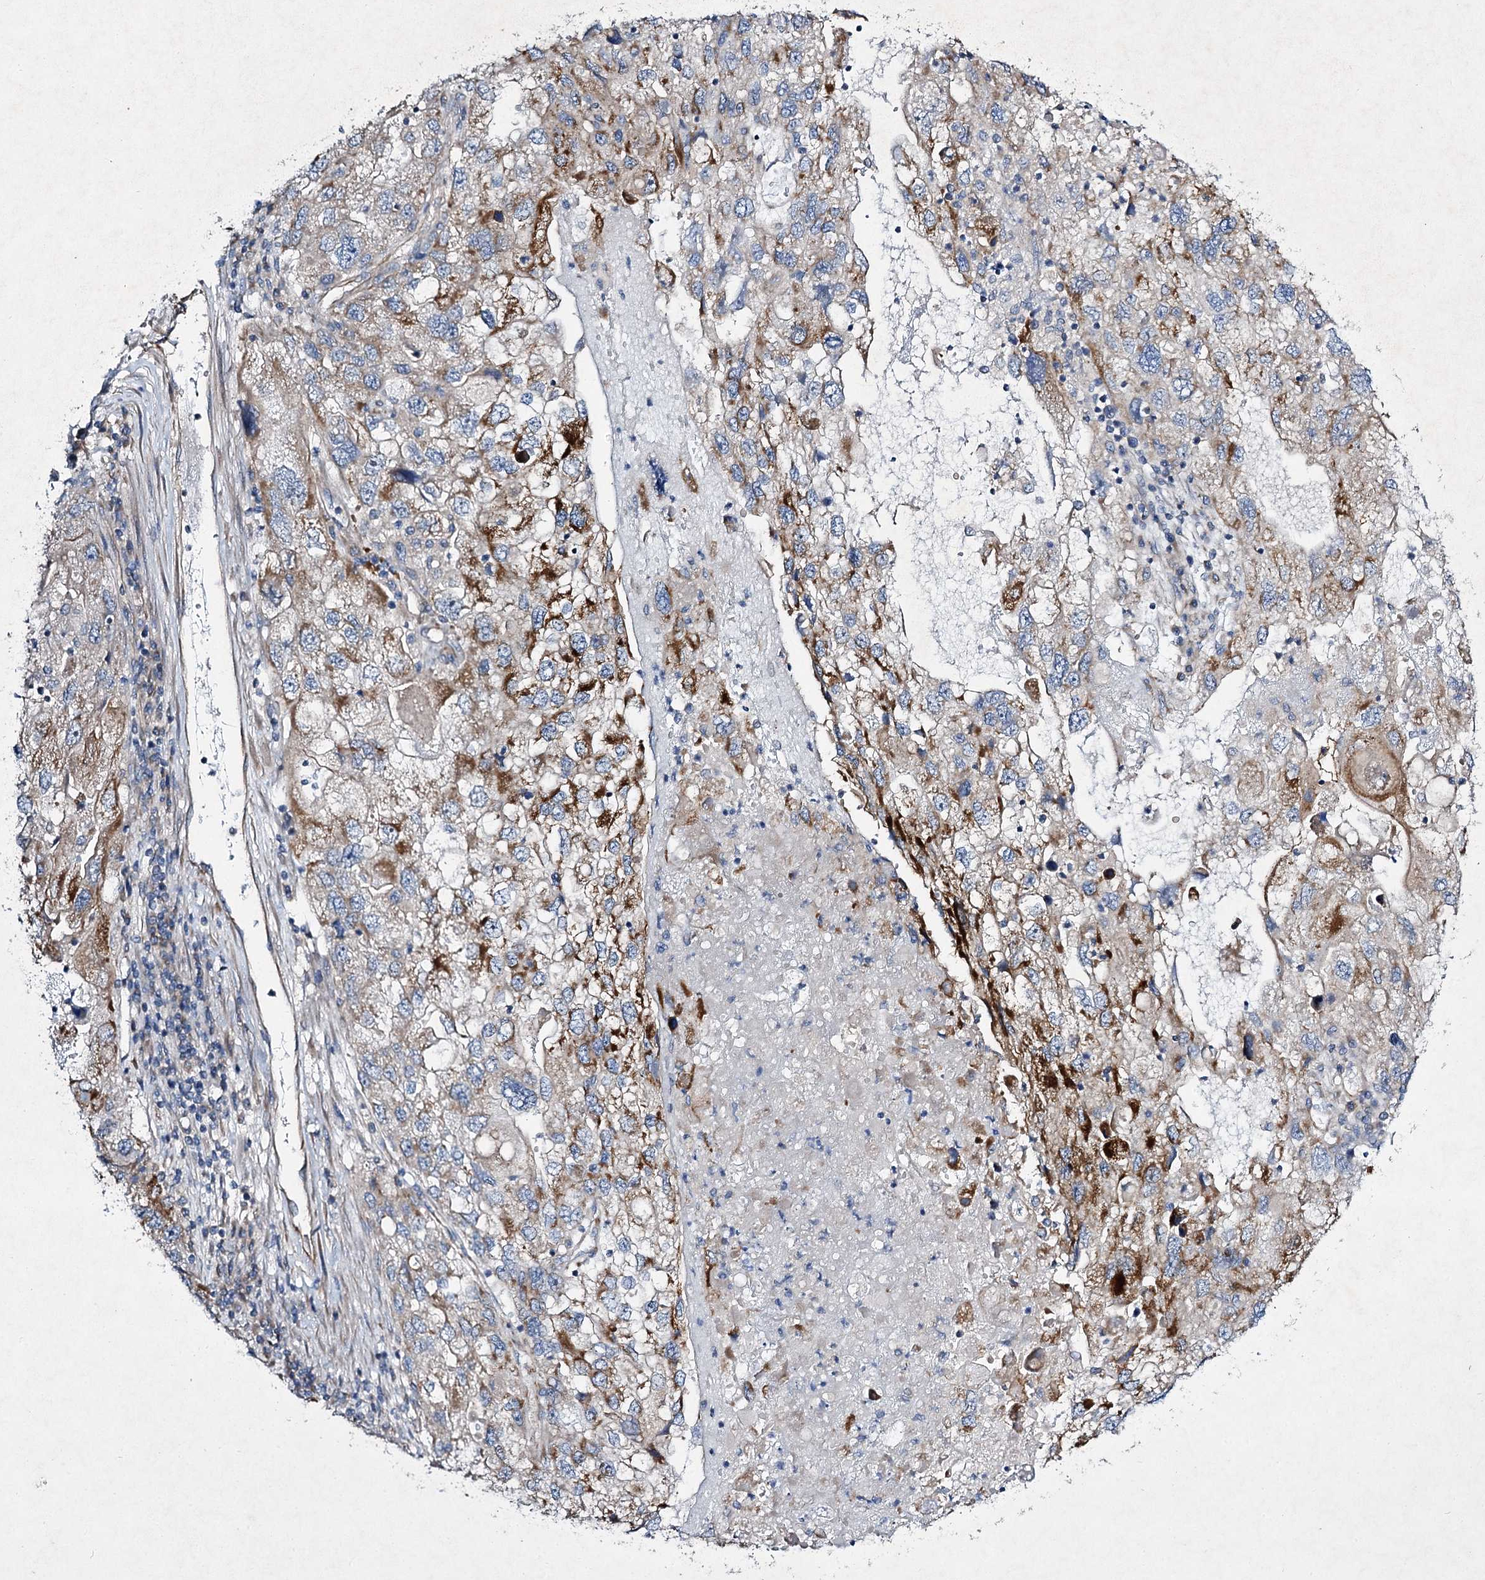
{"staining": {"intensity": "moderate", "quantity": "25%-75%", "location": "cytoplasmic/membranous"}, "tissue": "endometrial cancer", "cell_type": "Tumor cells", "image_type": "cancer", "snomed": [{"axis": "morphology", "description": "Adenocarcinoma, NOS"}, {"axis": "topography", "description": "Endometrium"}], "caption": "The histopathology image demonstrates immunohistochemical staining of endometrial cancer. There is moderate cytoplasmic/membranous positivity is appreciated in about 25%-75% of tumor cells.", "gene": "KIAA0825", "patient": {"sex": "female", "age": 49}}